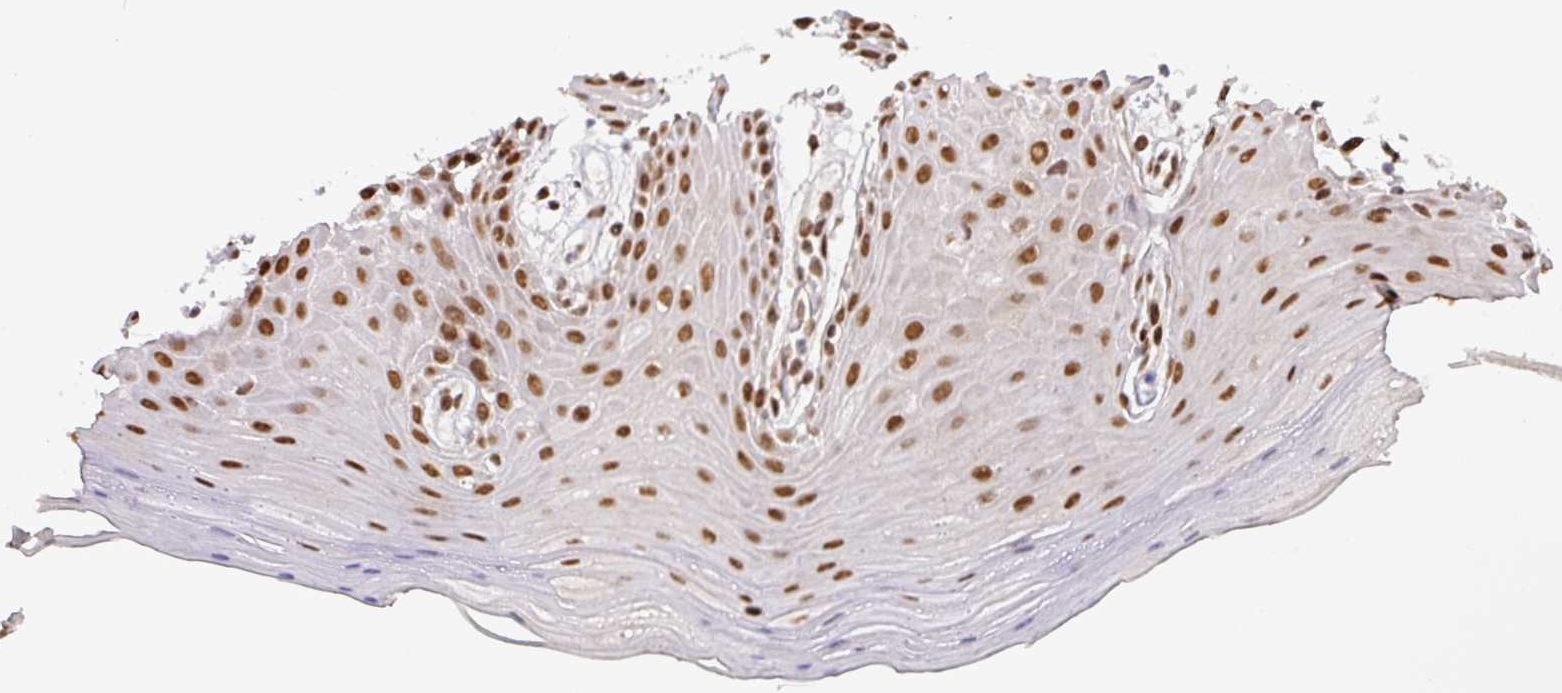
{"staining": {"intensity": "strong", "quantity": ">75%", "location": "nuclear"}, "tissue": "oral mucosa", "cell_type": "Squamous epithelial cells", "image_type": "normal", "snomed": [{"axis": "morphology", "description": "Normal tissue, NOS"}, {"axis": "topography", "description": "Oral tissue"}, {"axis": "topography", "description": "Tounge, NOS"}], "caption": "Immunohistochemical staining of normal oral mucosa shows strong nuclear protein expression in about >75% of squamous epithelial cells.", "gene": "SRSF2", "patient": {"sex": "female", "age": 59}}